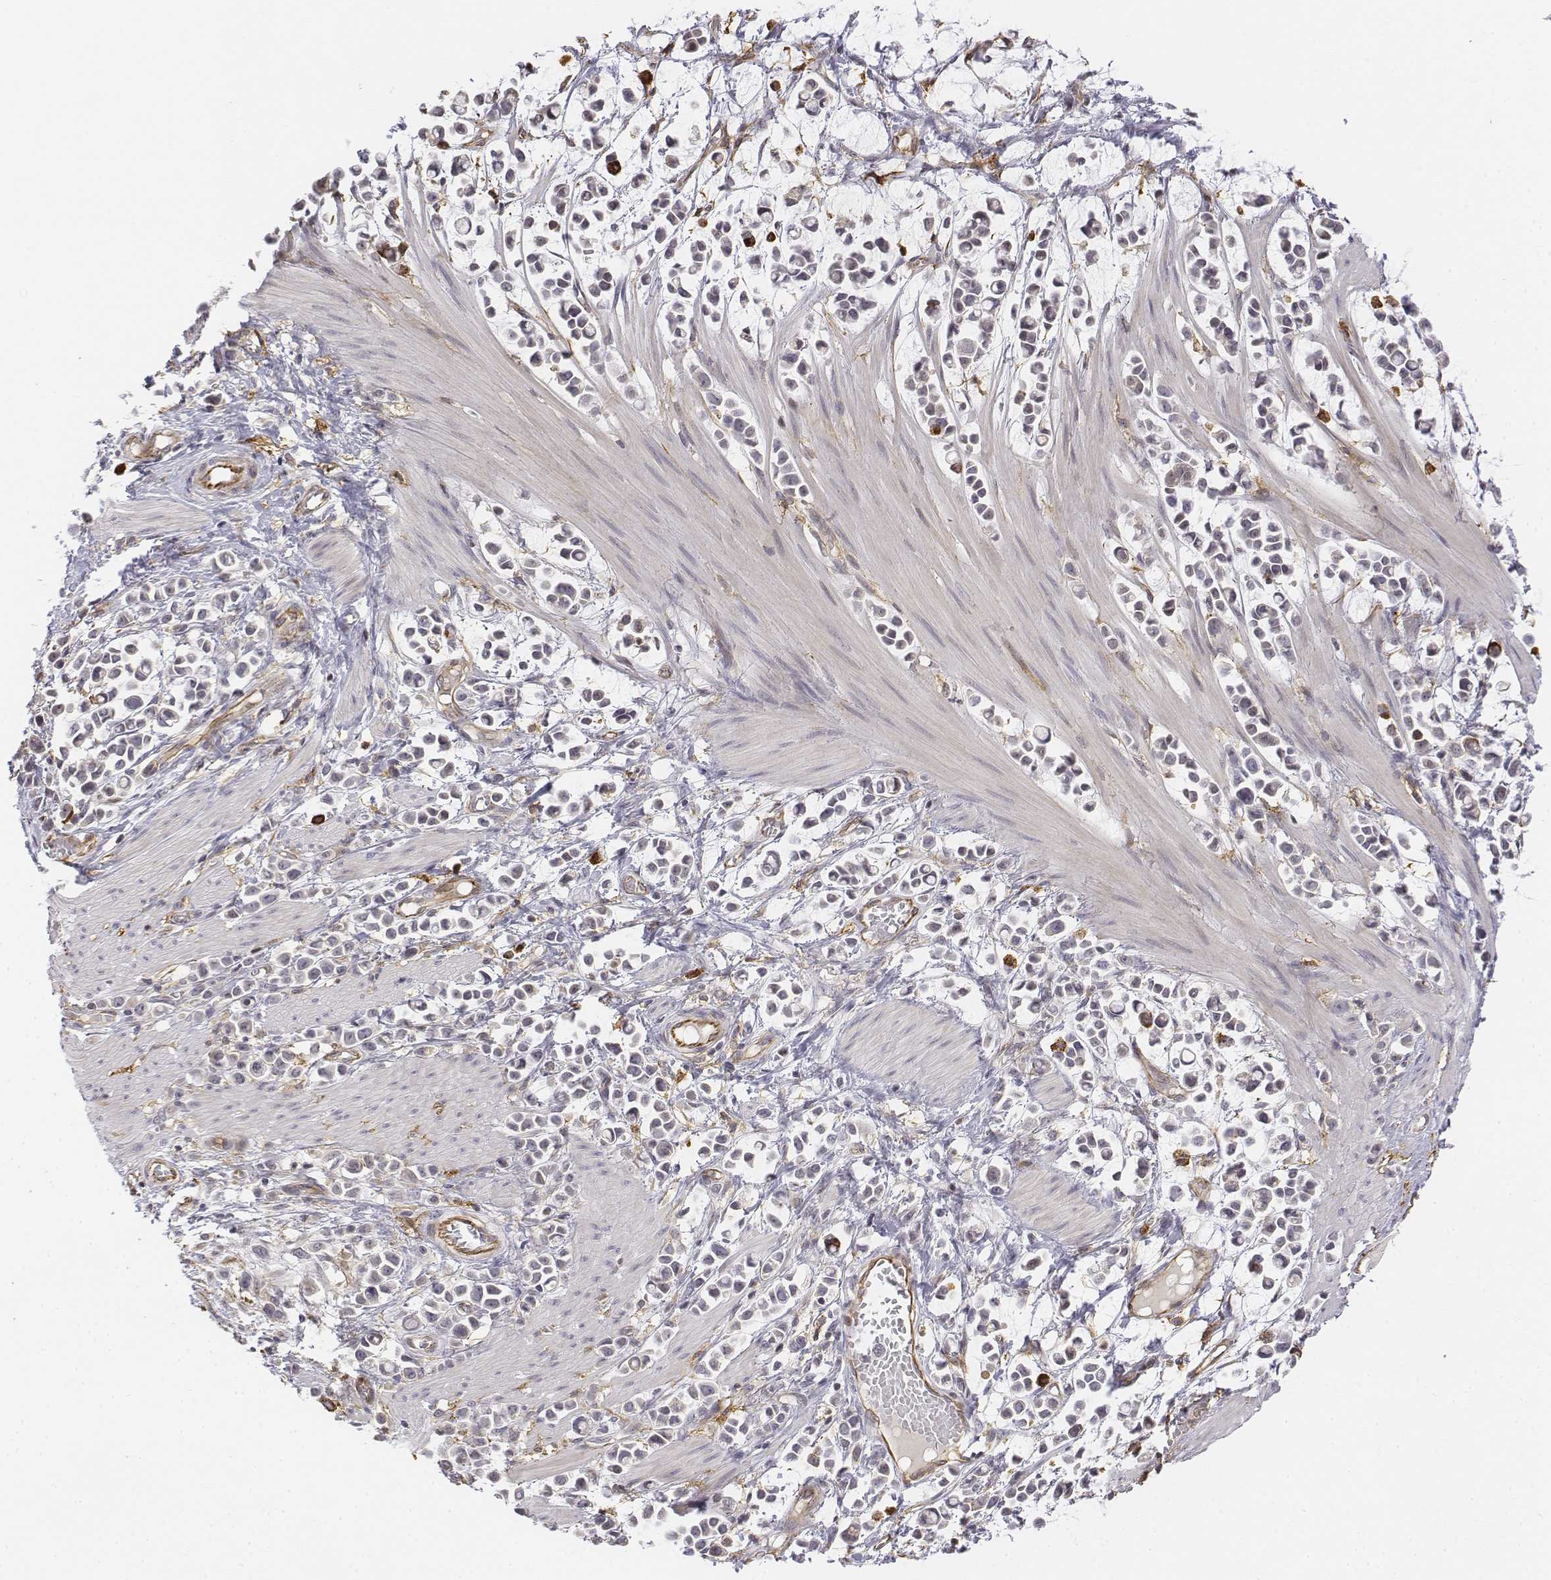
{"staining": {"intensity": "negative", "quantity": "none", "location": "none"}, "tissue": "stomach cancer", "cell_type": "Tumor cells", "image_type": "cancer", "snomed": [{"axis": "morphology", "description": "Adenocarcinoma, NOS"}, {"axis": "topography", "description": "Stomach"}], "caption": "Immunohistochemistry (IHC) micrograph of human stomach cancer (adenocarcinoma) stained for a protein (brown), which shows no expression in tumor cells.", "gene": "CD14", "patient": {"sex": "male", "age": 82}}